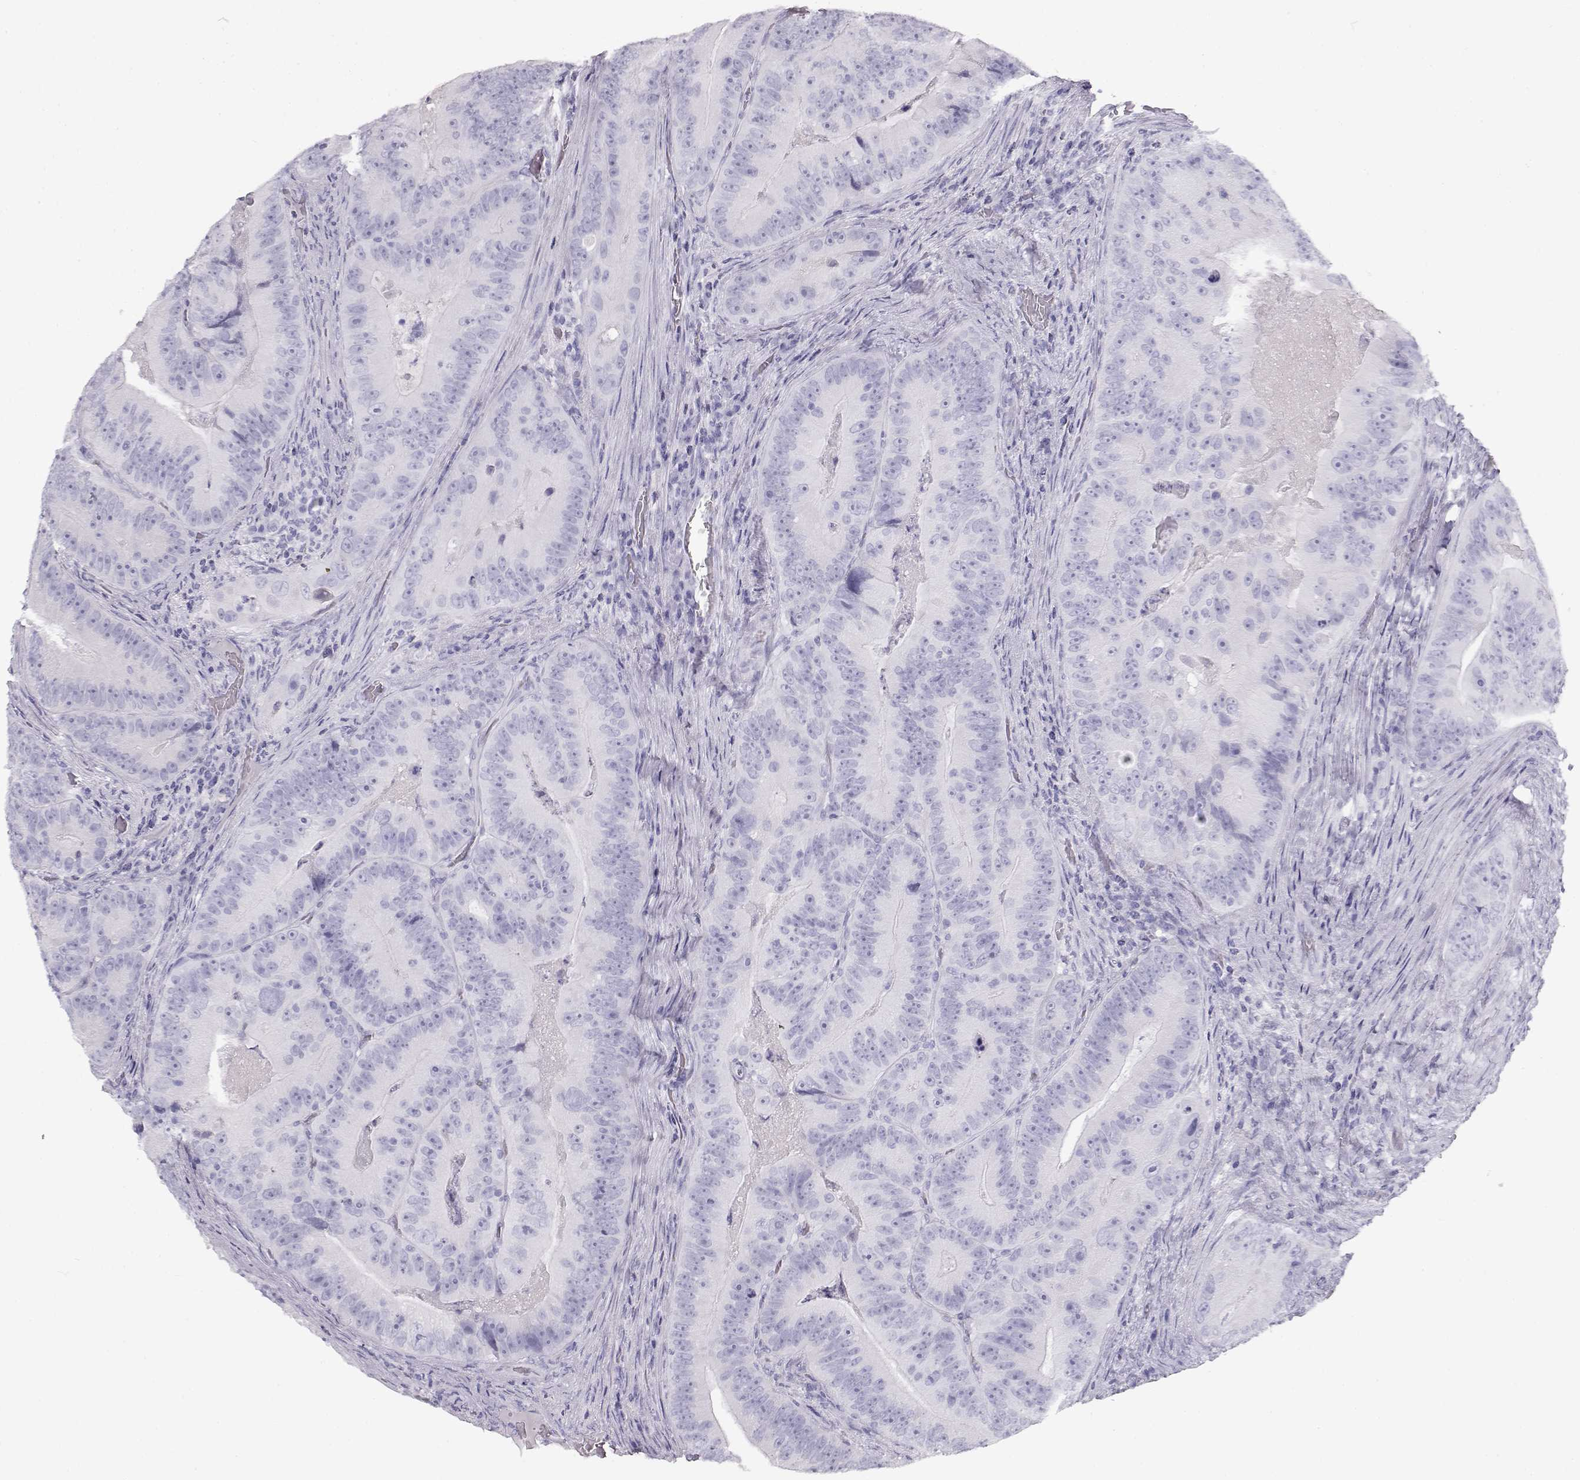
{"staining": {"intensity": "negative", "quantity": "none", "location": "none"}, "tissue": "colorectal cancer", "cell_type": "Tumor cells", "image_type": "cancer", "snomed": [{"axis": "morphology", "description": "Adenocarcinoma, NOS"}, {"axis": "topography", "description": "Colon"}], "caption": "Immunohistochemical staining of human adenocarcinoma (colorectal) reveals no significant staining in tumor cells.", "gene": "TKTL1", "patient": {"sex": "female", "age": 86}}